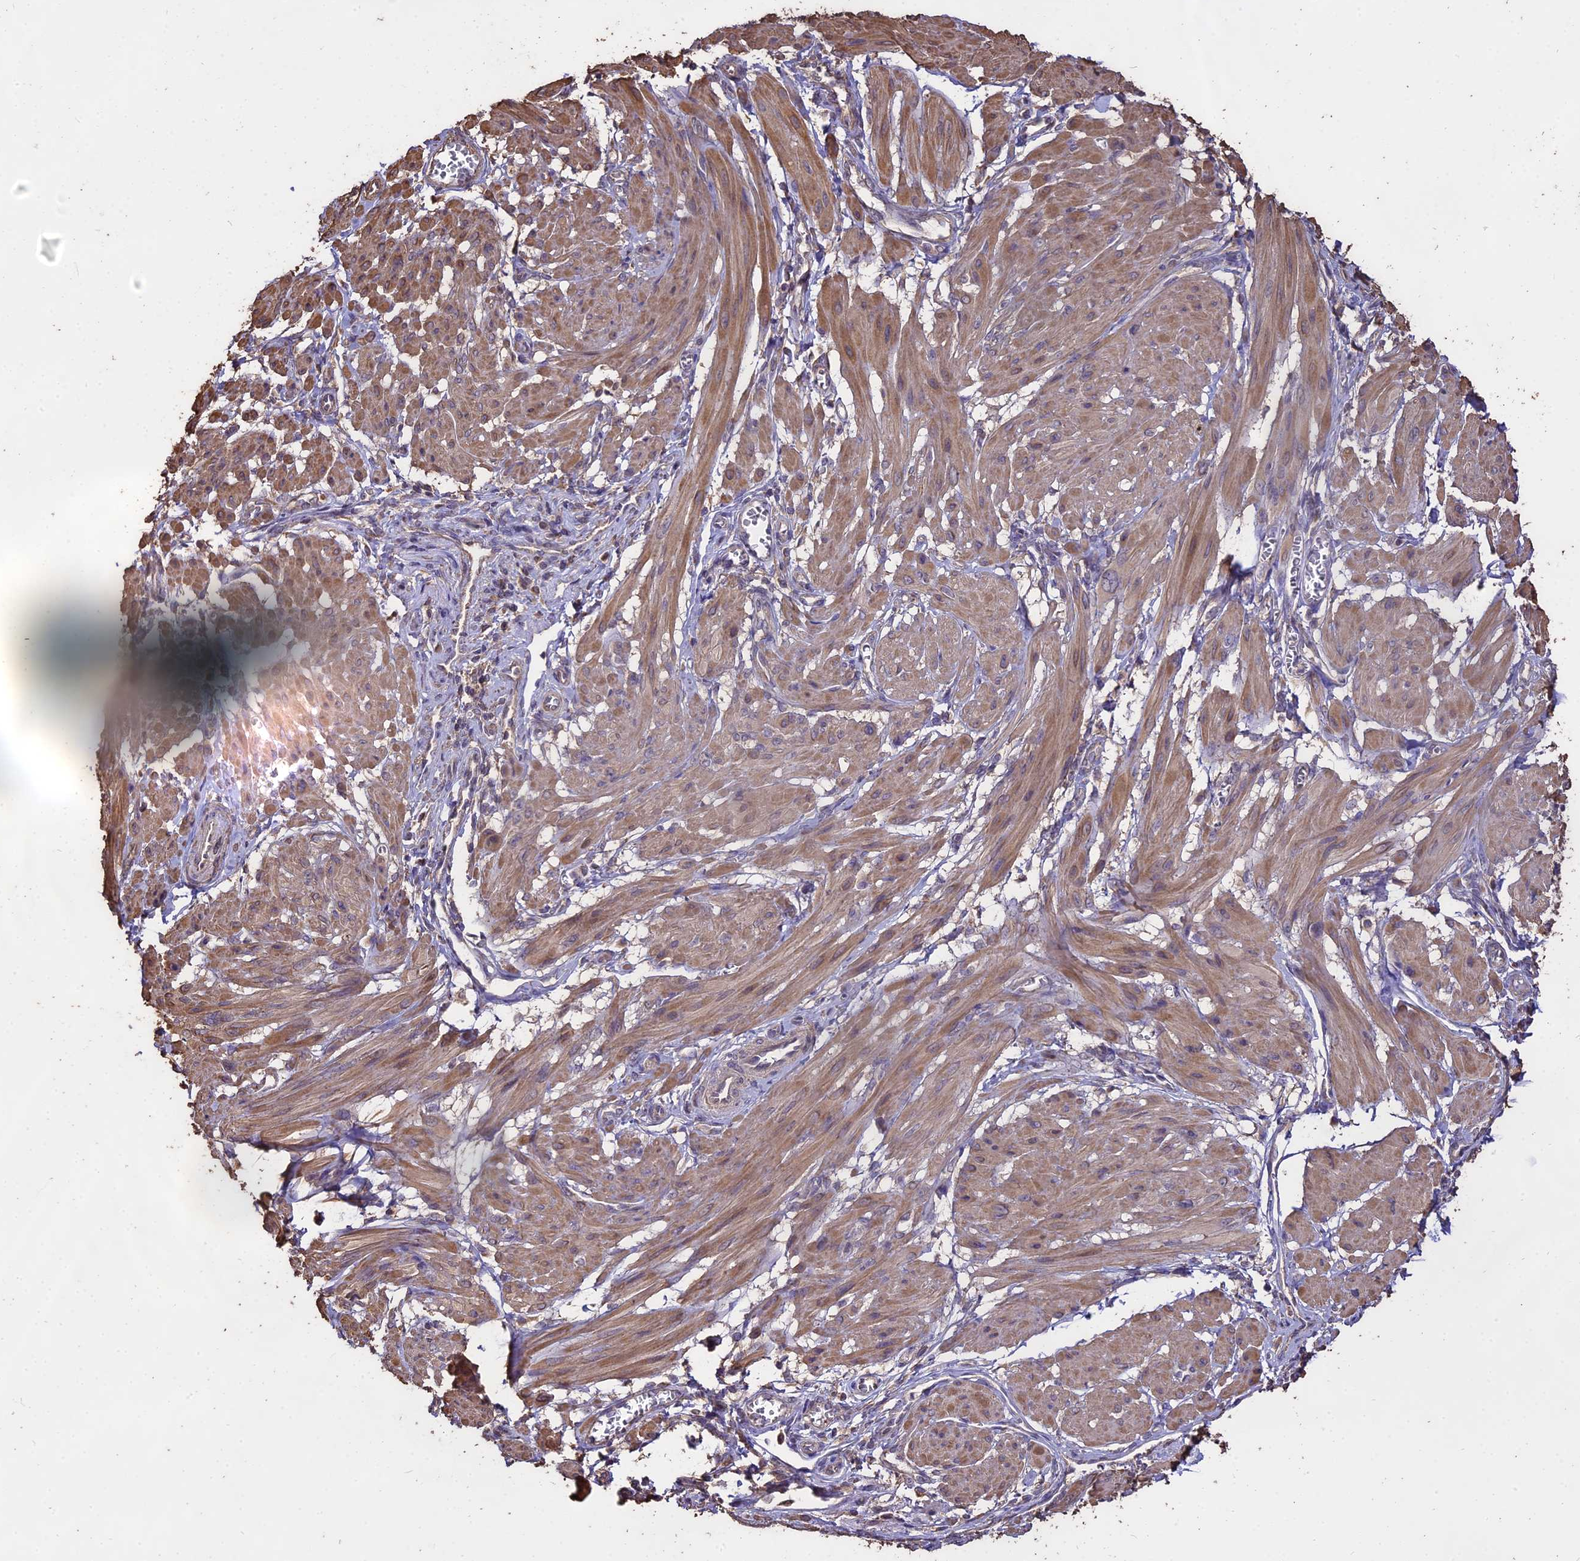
{"staining": {"intensity": "moderate", "quantity": ">75%", "location": "cytoplasmic/membranous"}, "tissue": "smooth muscle", "cell_type": "Smooth muscle cells", "image_type": "normal", "snomed": [{"axis": "morphology", "description": "Normal tissue, NOS"}, {"axis": "topography", "description": "Smooth muscle"}], "caption": "This photomicrograph exhibits IHC staining of benign smooth muscle, with medium moderate cytoplasmic/membranous positivity in approximately >75% of smooth muscle cells.", "gene": "PGPEP1L", "patient": {"sex": "female", "age": 39}}